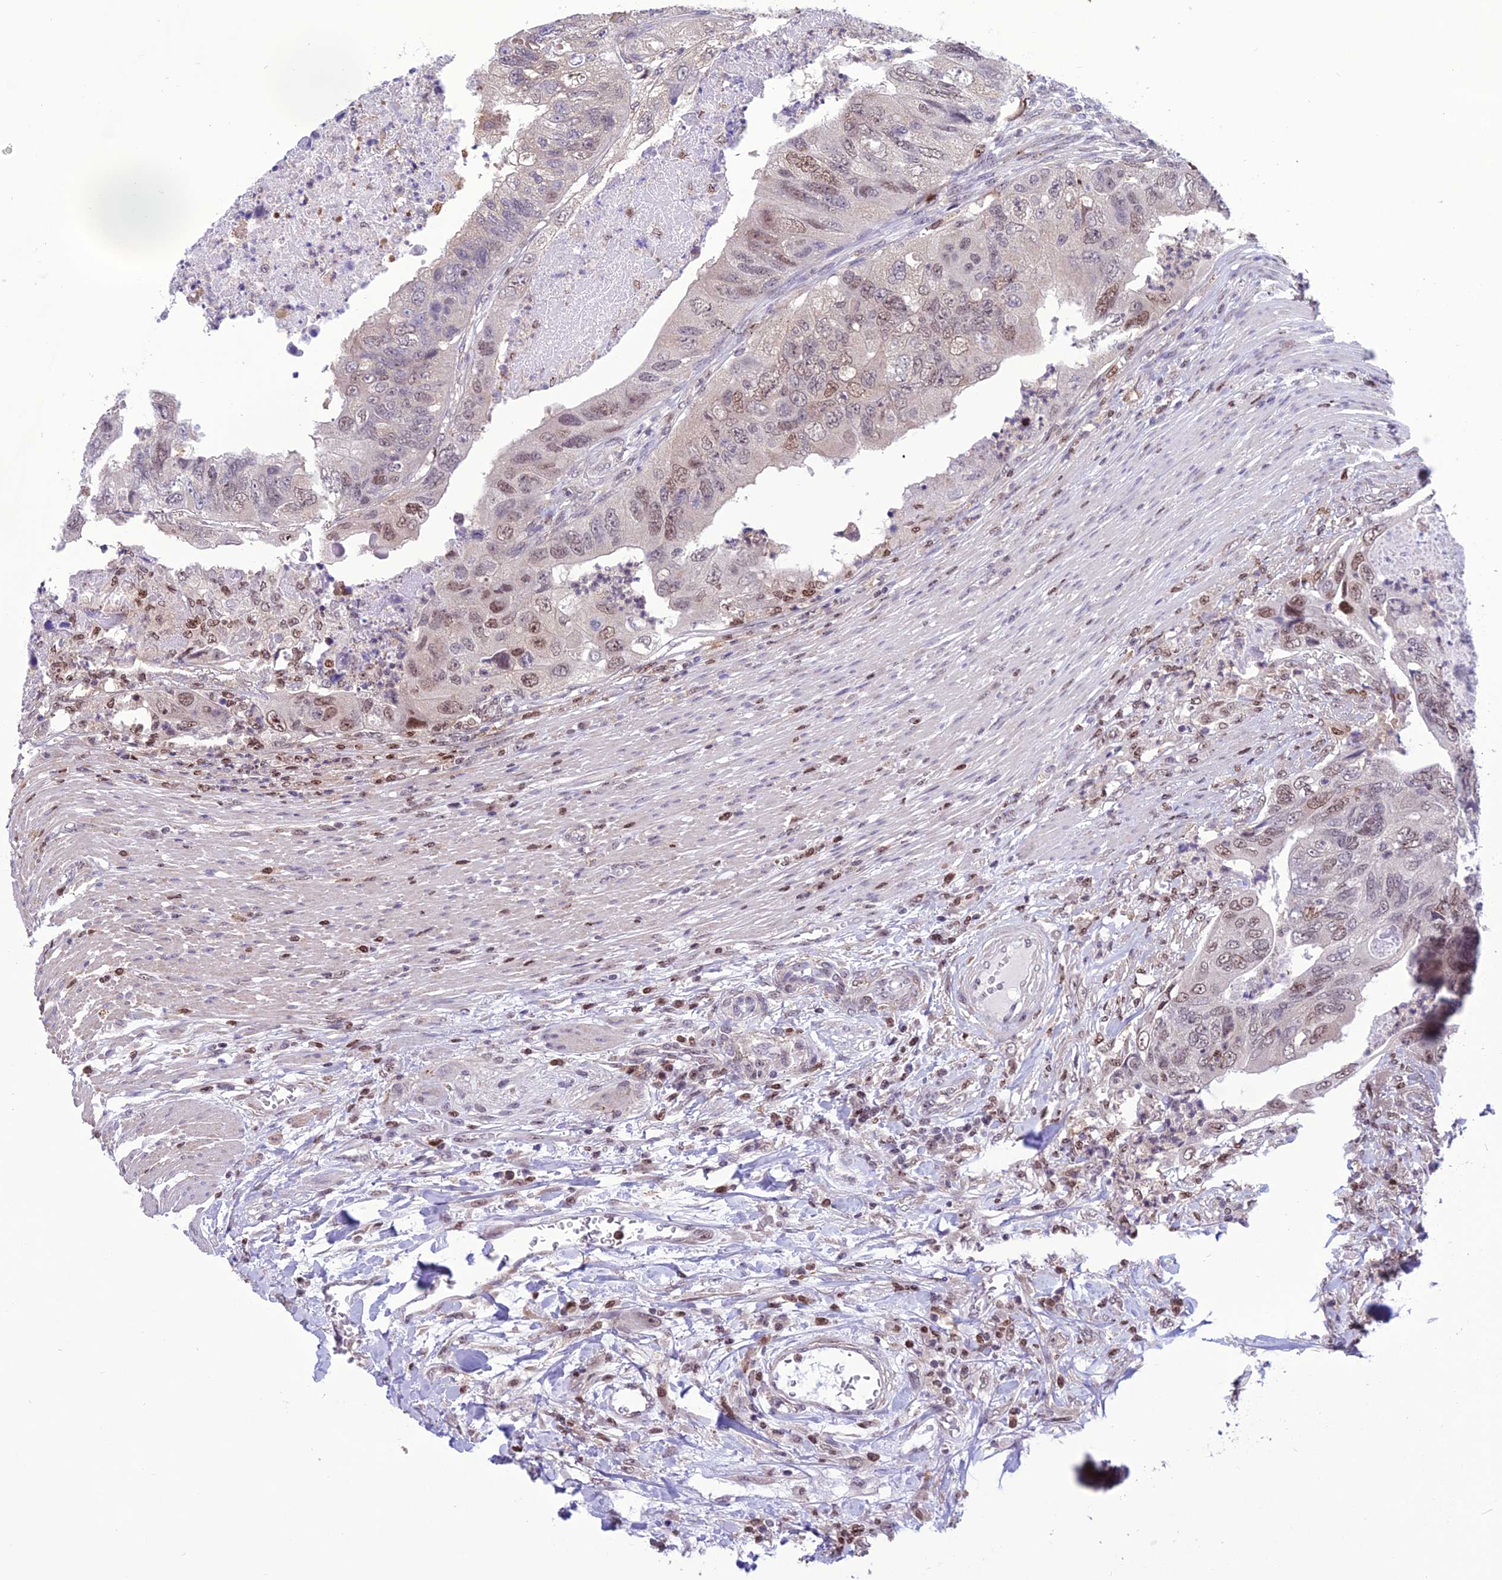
{"staining": {"intensity": "weak", "quantity": "25%-75%", "location": "nuclear"}, "tissue": "colorectal cancer", "cell_type": "Tumor cells", "image_type": "cancer", "snomed": [{"axis": "morphology", "description": "Adenocarcinoma, NOS"}, {"axis": "topography", "description": "Rectum"}], "caption": "Tumor cells display low levels of weak nuclear expression in about 25%-75% of cells in human colorectal cancer.", "gene": "MIS12", "patient": {"sex": "male", "age": 63}}